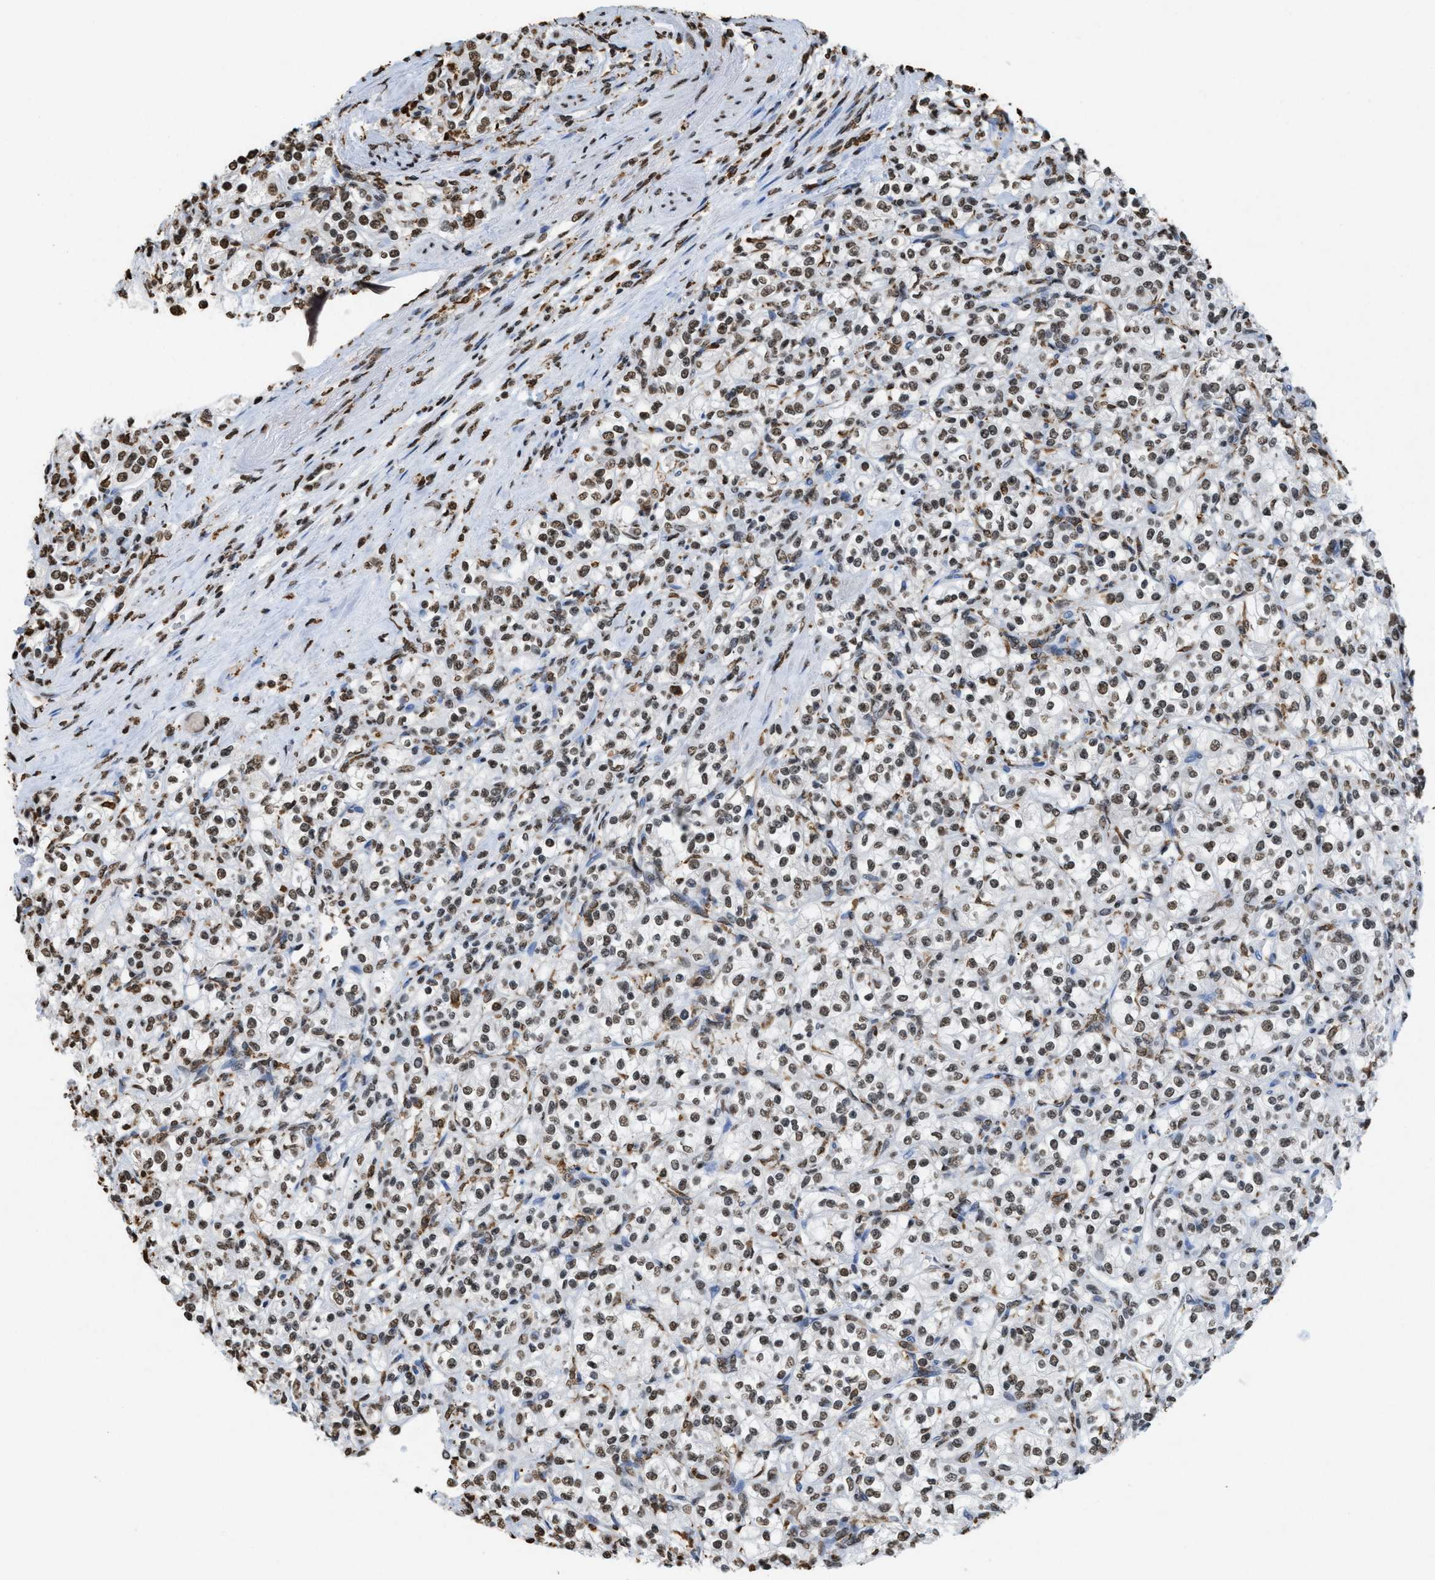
{"staining": {"intensity": "moderate", "quantity": ">75%", "location": "nuclear"}, "tissue": "renal cancer", "cell_type": "Tumor cells", "image_type": "cancer", "snomed": [{"axis": "morphology", "description": "Adenocarcinoma, NOS"}, {"axis": "topography", "description": "Kidney"}], "caption": "Tumor cells display moderate nuclear expression in approximately >75% of cells in renal cancer.", "gene": "NUP88", "patient": {"sex": "male", "age": 77}}